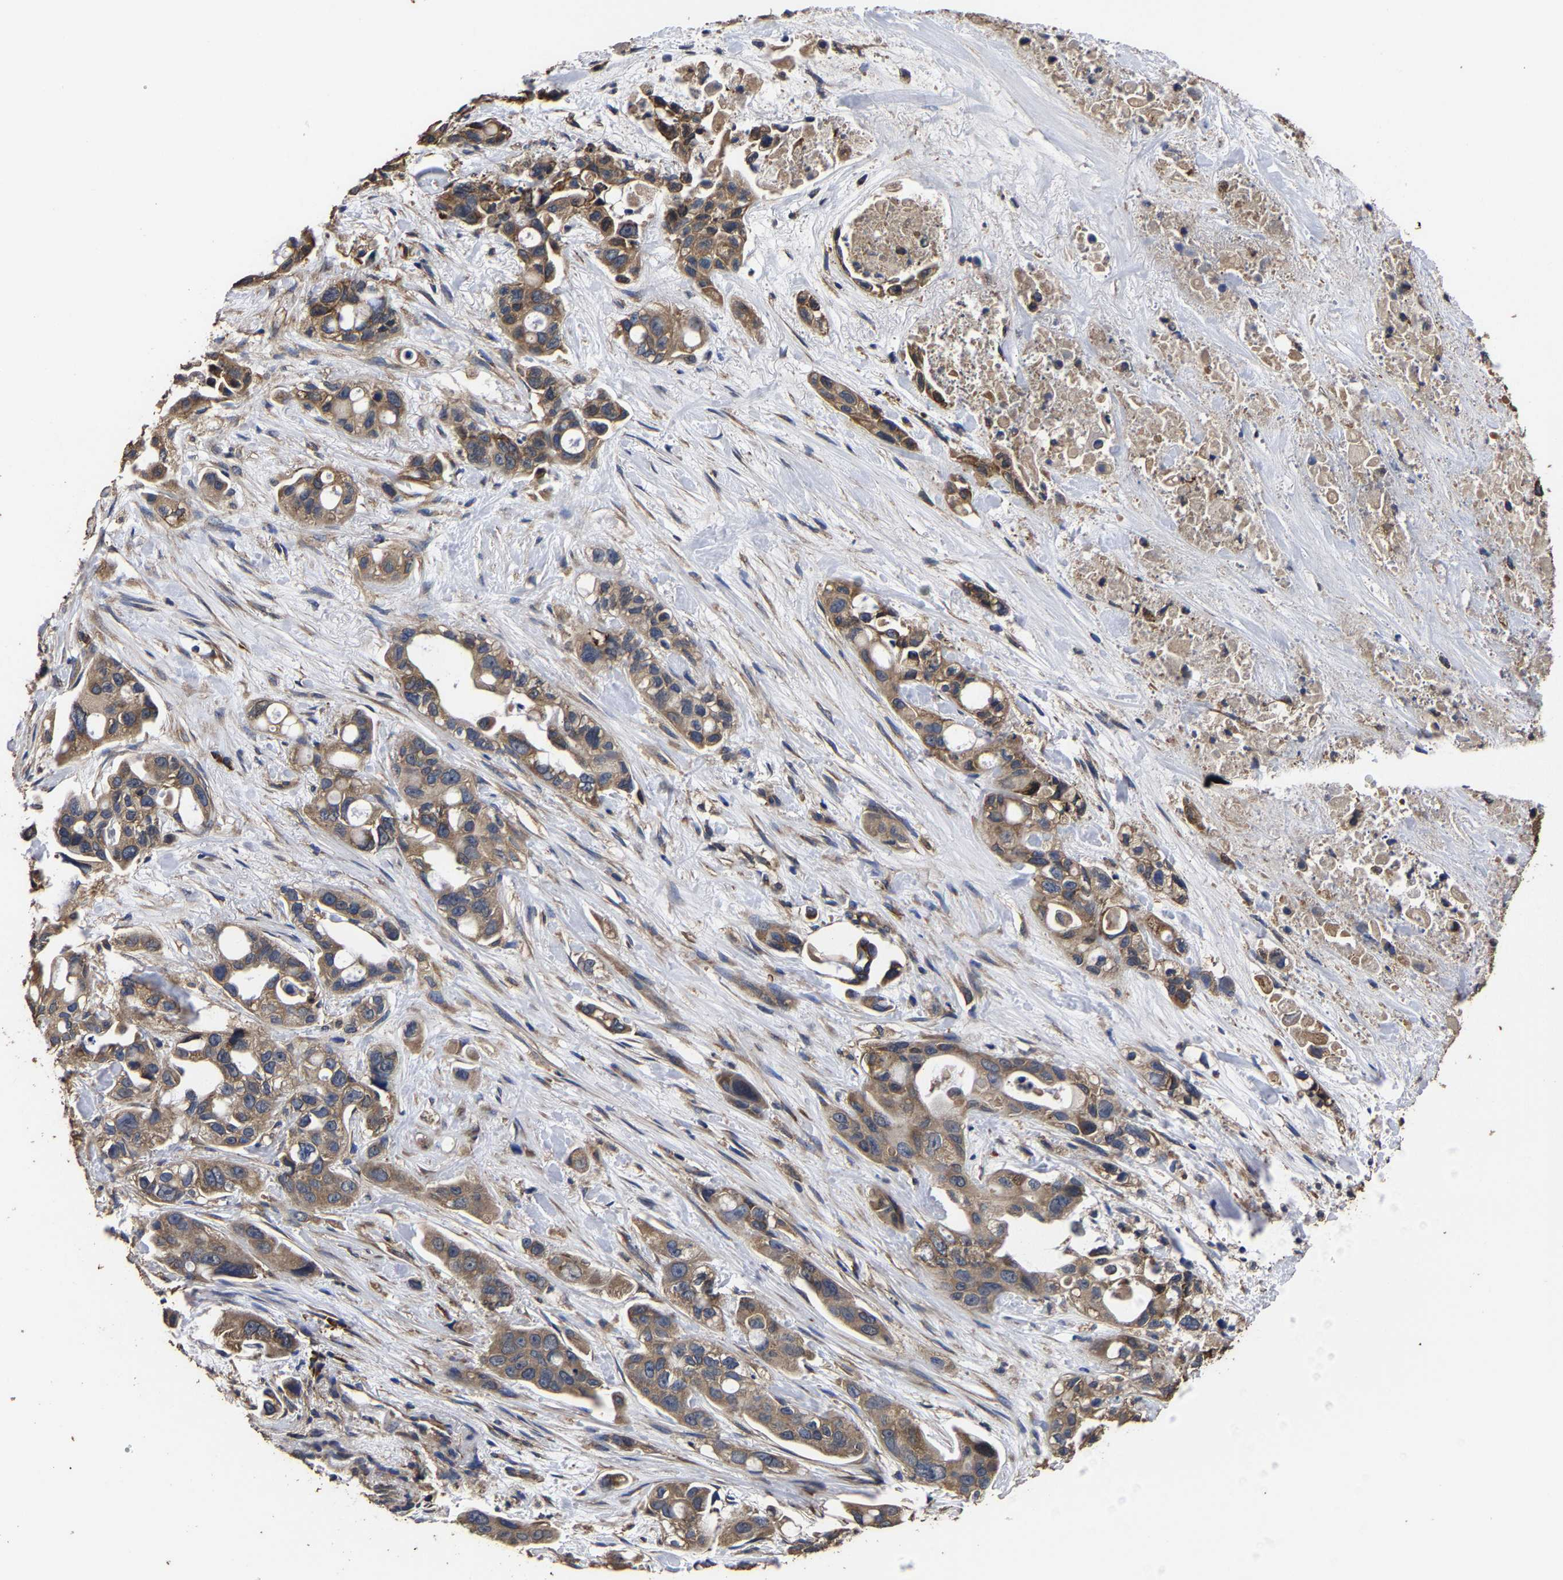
{"staining": {"intensity": "moderate", "quantity": ">75%", "location": "cytoplasmic/membranous"}, "tissue": "pancreatic cancer", "cell_type": "Tumor cells", "image_type": "cancer", "snomed": [{"axis": "morphology", "description": "Adenocarcinoma, NOS"}, {"axis": "topography", "description": "Pancreas"}], "caption": "A brown stain labels moderate cytoplasmic/membranous staining of a protein in pancreatic cancer (adenocarcinoma) tumor cells.", "gene": "ITCH", "patient": {"sex": "male", "age": 53}}